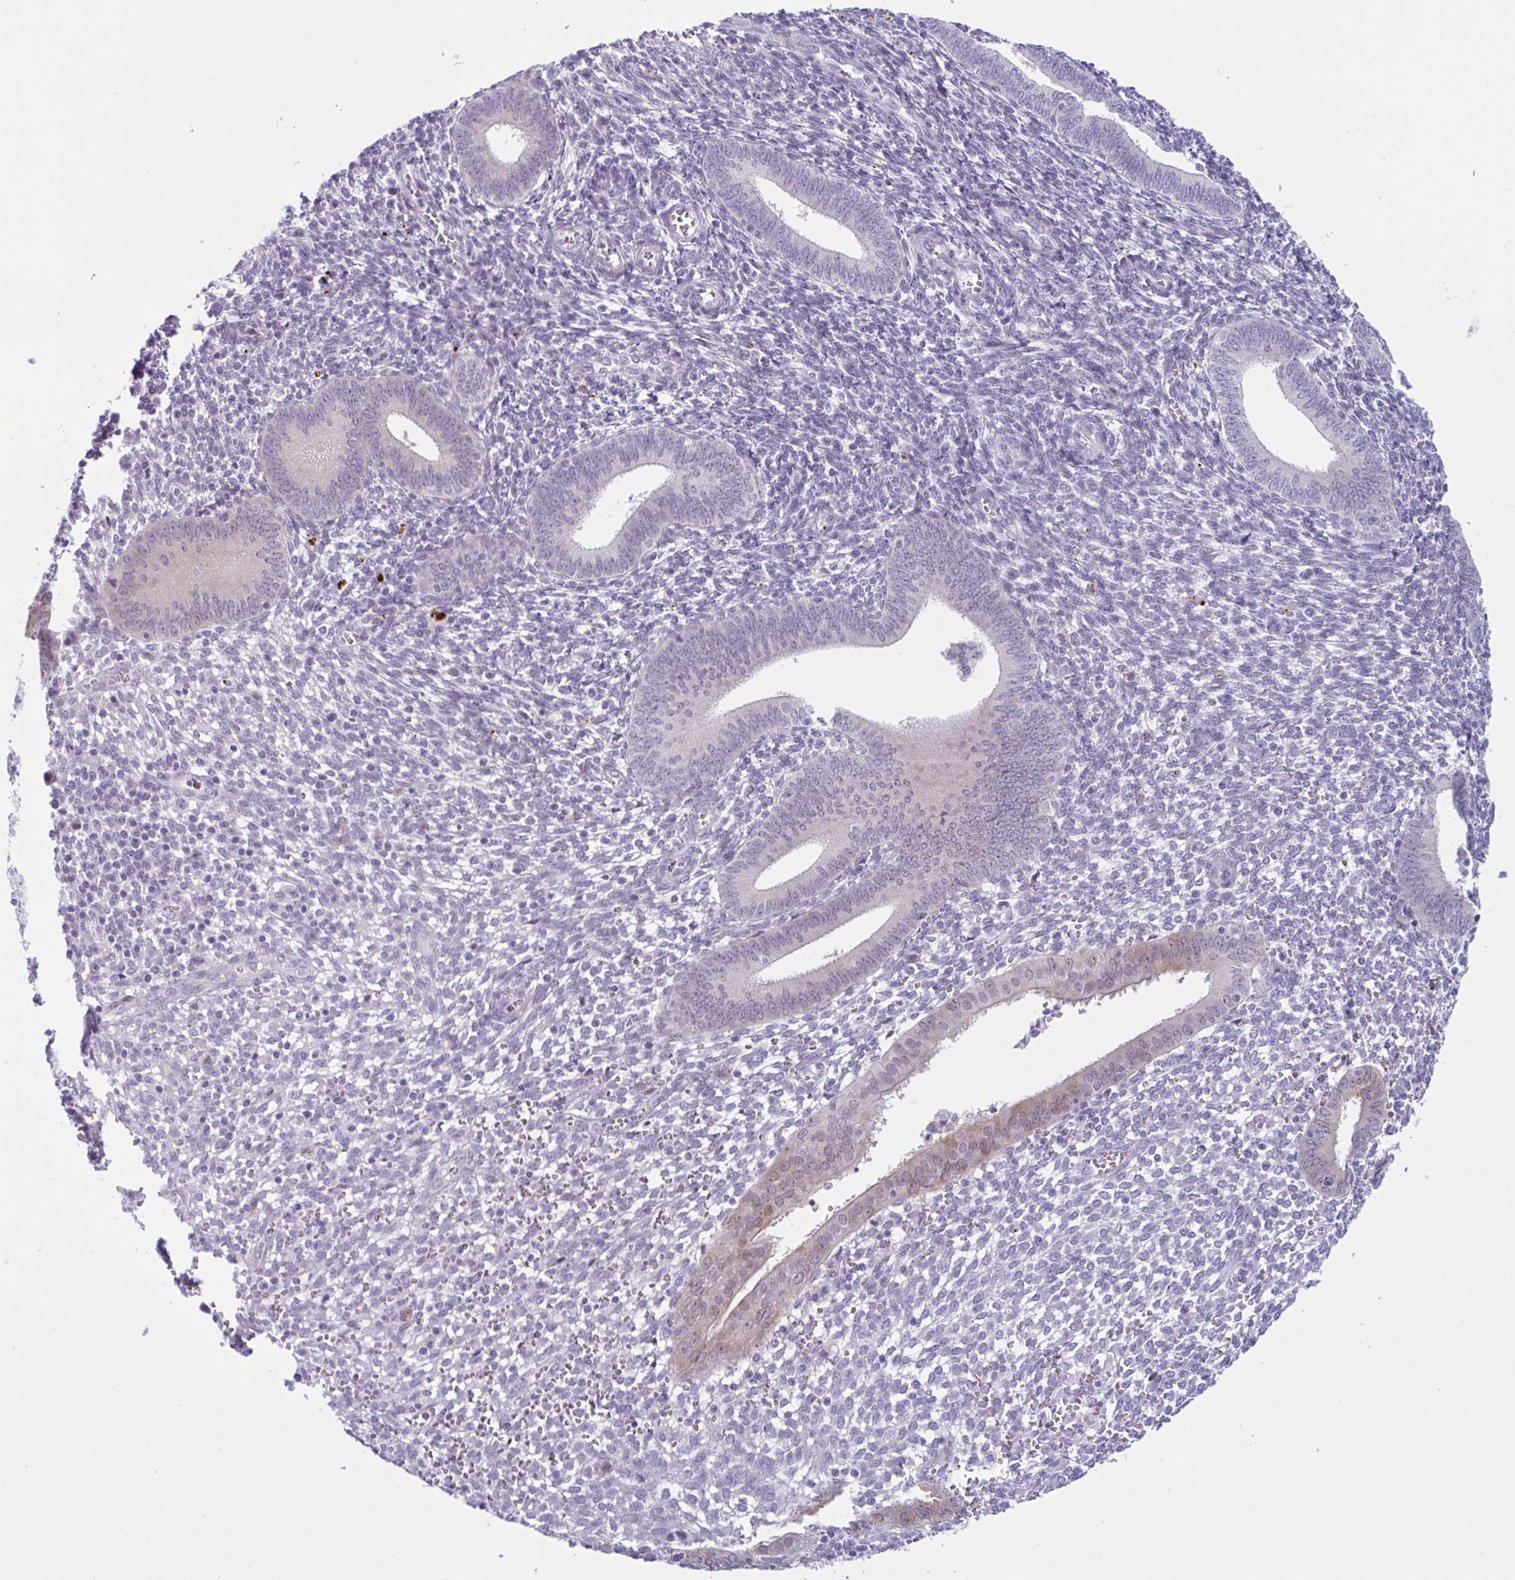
{"staining": {"intensity": "negative", "quantity": "none", "location": "none"}, "tissue": "endometrium", "cell_type": "Cells in endometrial stroma", "image_type": "normal", "snomed": [{"axis": "morphology", "description": "Normal tissue, NOS"}, {"axis": "topography", "description": "Endometrium"}], "caption": "This micrograph is of benign endometrium stained with immunohistochemistry (IHC) to label a protein in brown with the nuclei are counter-stained blue. There is no positivity in cells in endometrial stroma.", "gene": "FAM153A", "patient": {"sex": "female", "age": 41}}